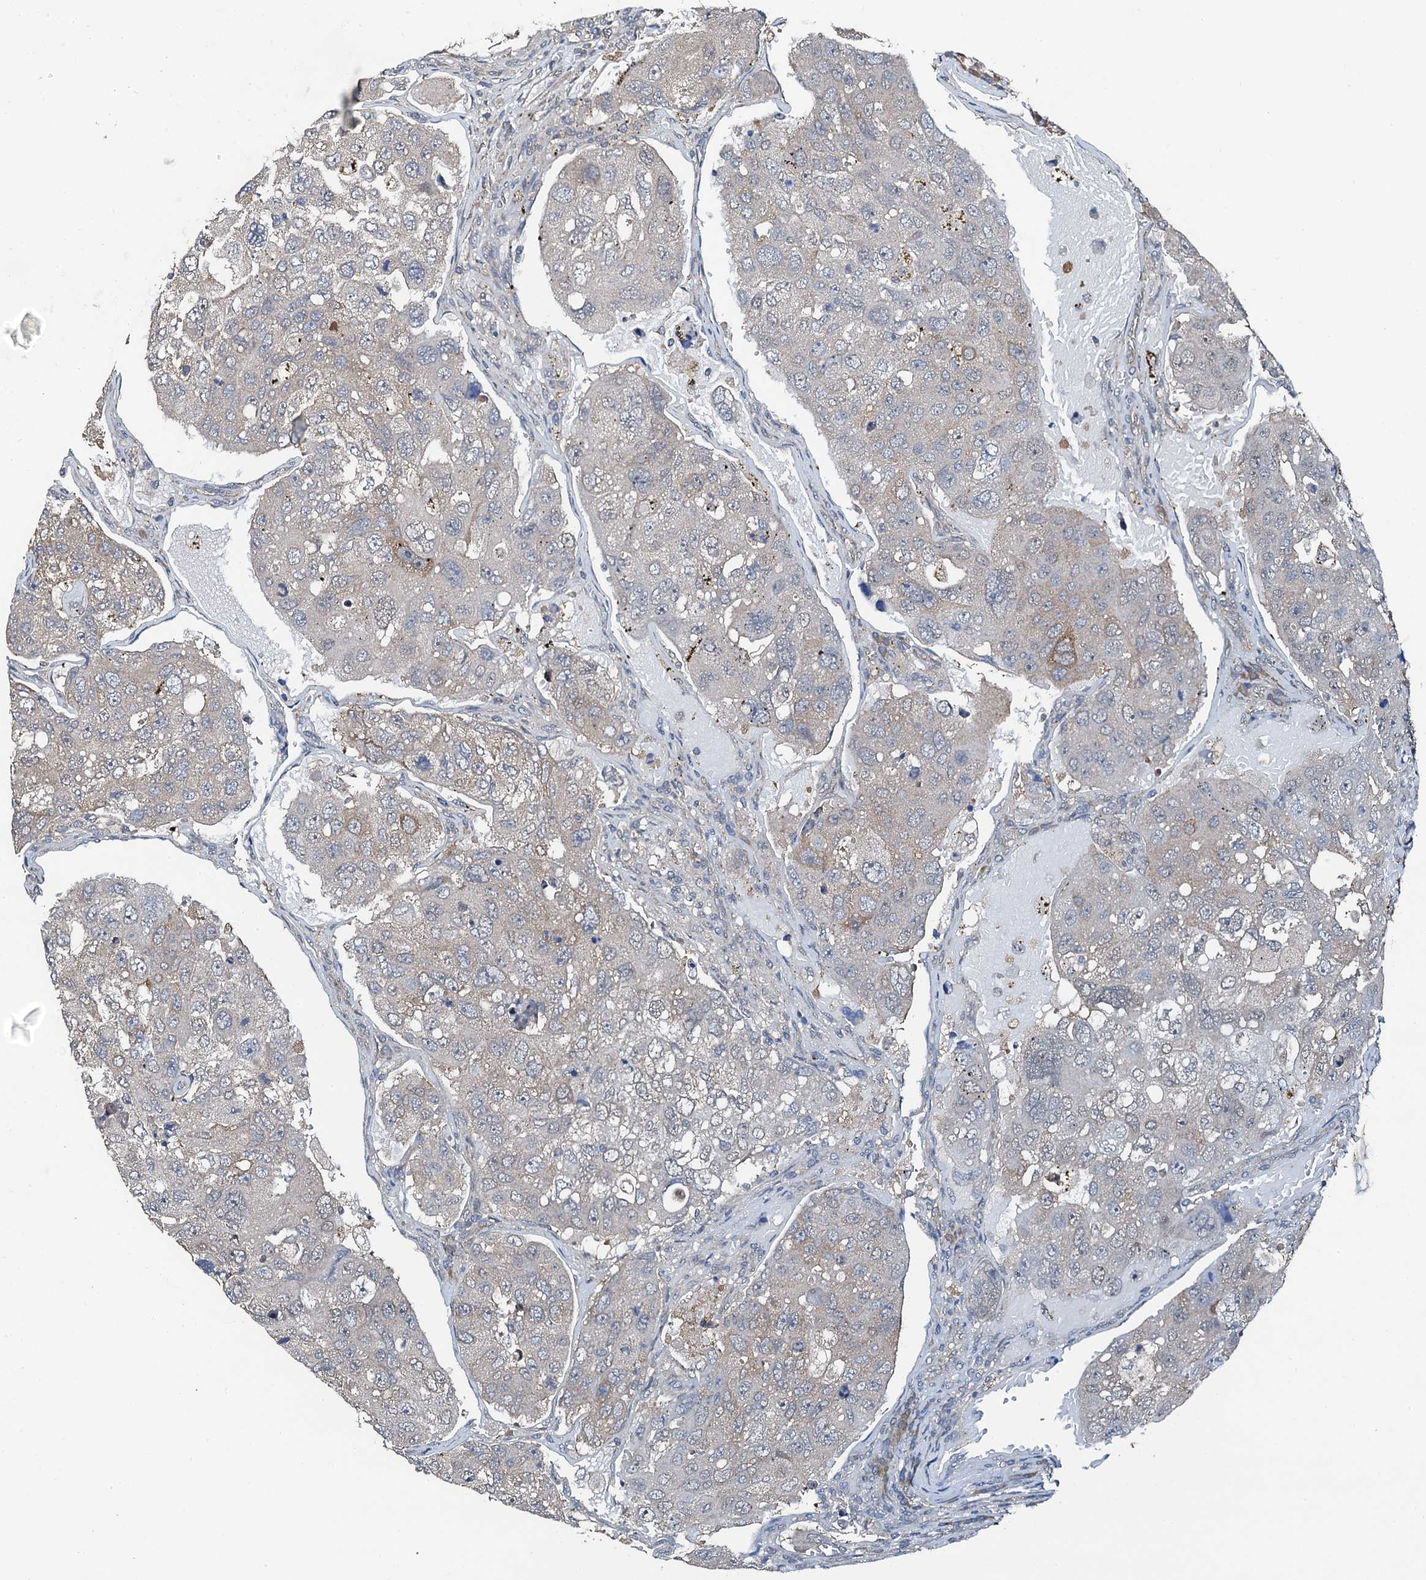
{"staining": {"intensity": "weak", "quantity": "<25%", "location": "nuclear"}, "tissue": "urothelial cancer", "cell_type": "Tumor cells", "image_type": "cancer", "snomed": [{"axis": "morphology", "description": "Urothelial carcinoma, High grade"}, {"axis": "topography", "description": "Lymph node"}, {"axis": "topography", "description": "Urinary bladder"}], "caption": "DAB immunohistochemical staining of high-grade urothelial carcinoma exhibits no significant expression in tumor cells.", "gene": "FLYWCH1", "patient": {"sex": "male", "age": 51}}